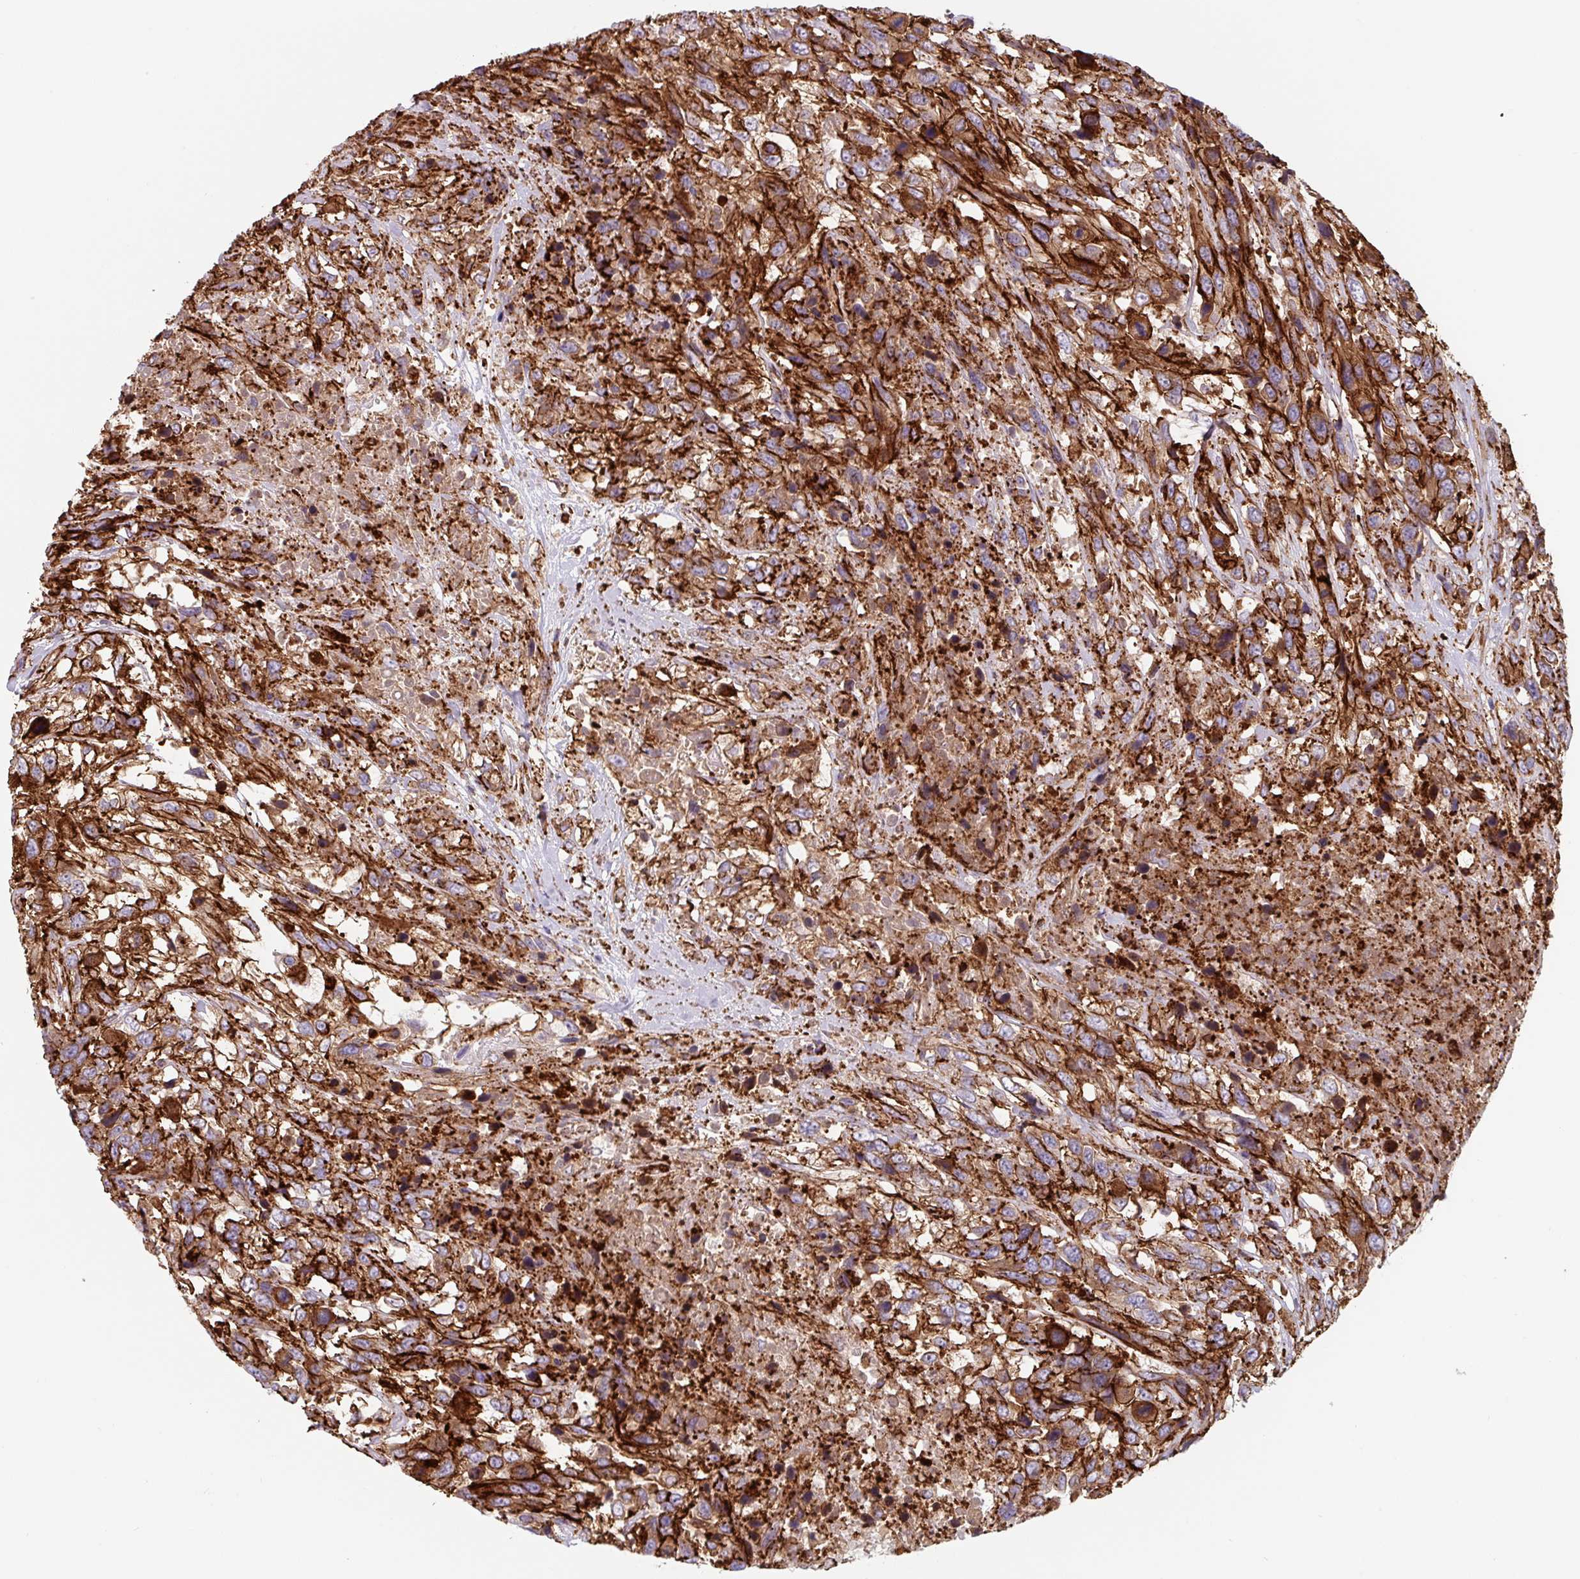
{"staining": {"intensity": "strong", "quantity": ">75%", "location": "cytoplasmic/membranous"}, "tissue": "urothelial cancer", "cell_type": "Tumor cells", "image_type": "cancer", "snomed": [{"axis": "morphology", "description": "Urothelial carcinoma, High grade"}, {"axis": "topography", "description": "Urinary bladder"}], "caption": "About >75% of tumor cells in human urothelial cancer show strong cytoplasmic/membranous protein staining as visualized by brown immunohistochemical staining.", "gene": "DHFR2", "patient": {"sex": "female", "age": 70}}